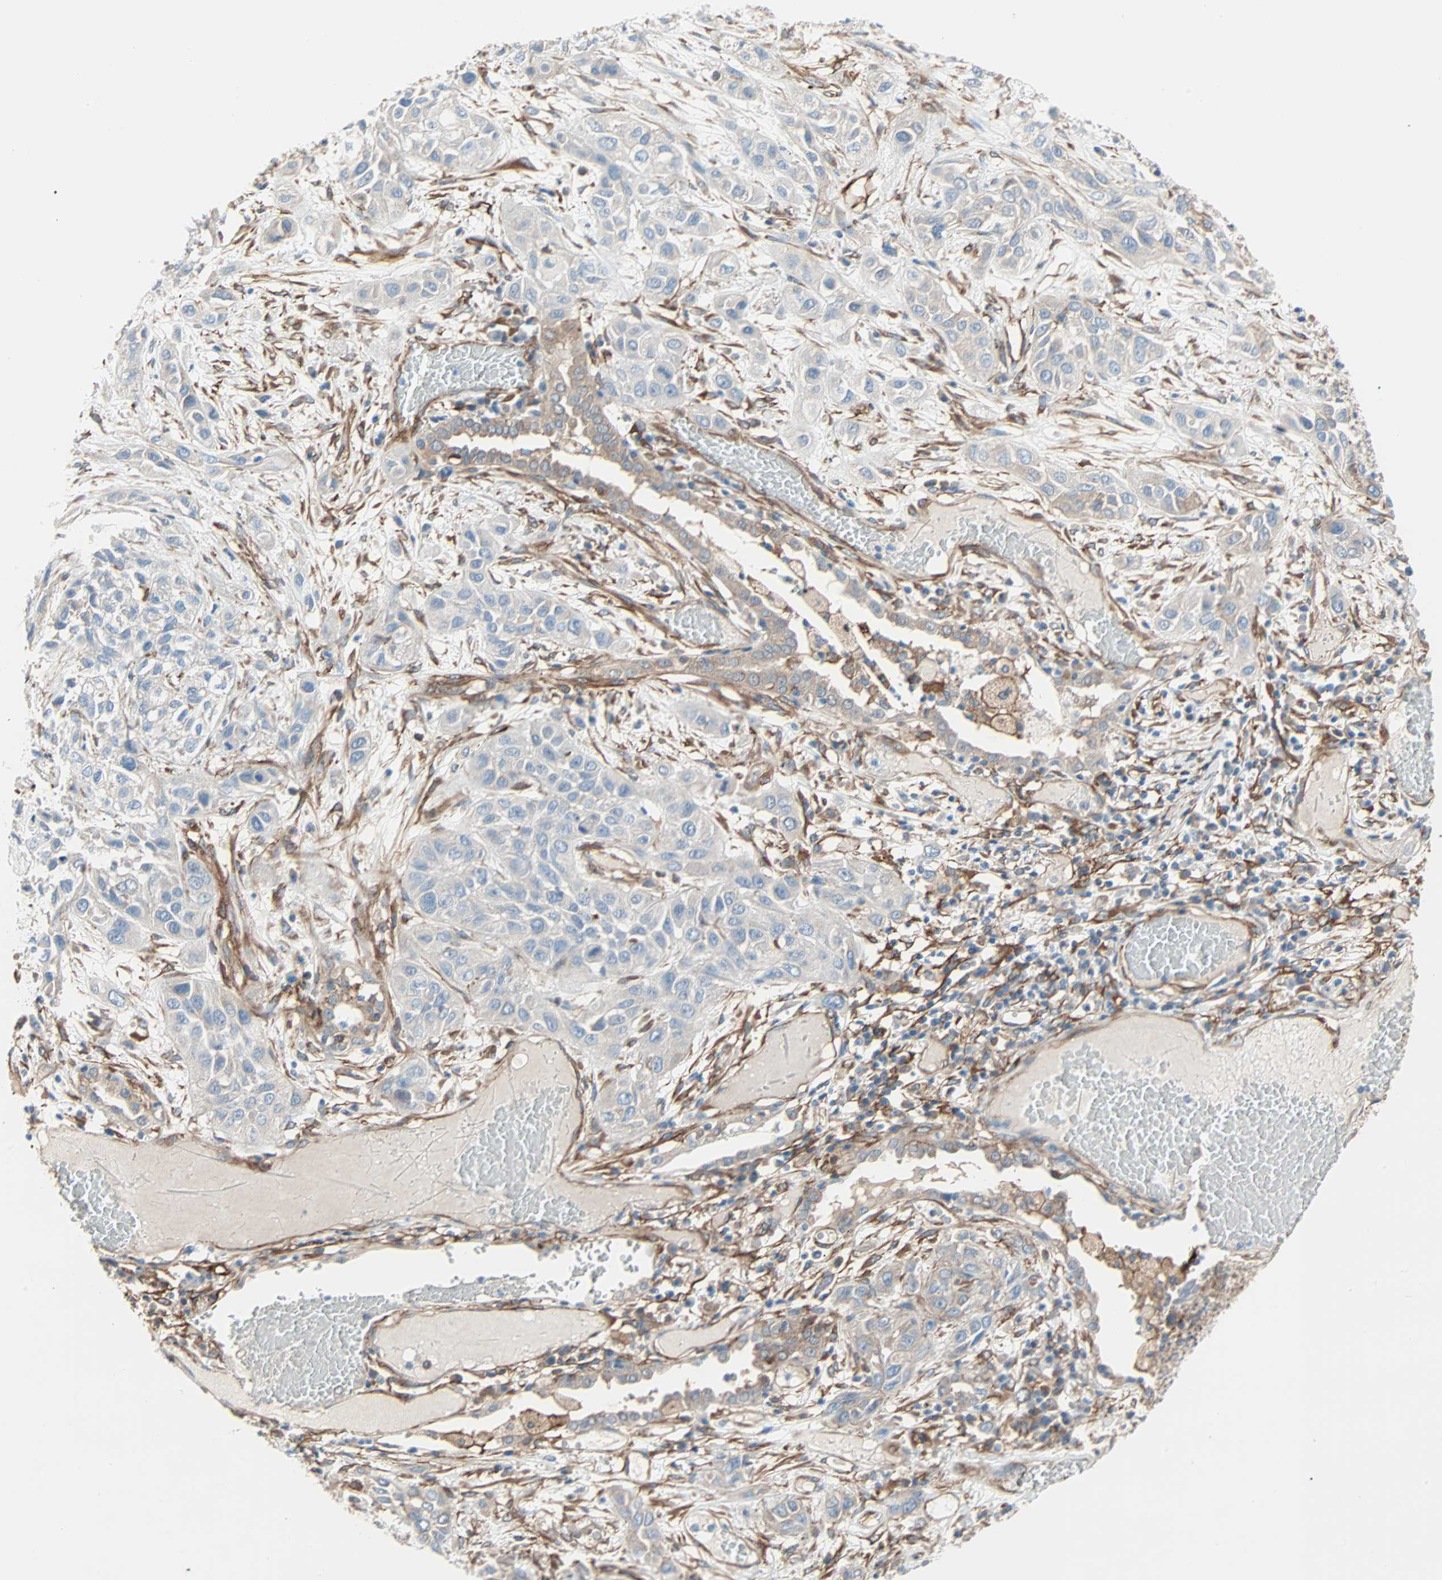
{"staining": {"intensity": "weak", "quantity": "<25%", "location": "cytoplasmic/membranous"}, "tissue": "lung cancer", "cell_type": "Tumor cells", "image_type": "cancer", "snomed": [{"axis": "morphology", "description": "Squamous cell carcinoma, NOS"}, {"axis": "topography", "description": "Lung"}], "caption": "Protein analysis of lung cancer shows no significant staining in tumor cells.", "gene": "EPB41L2", "patient": {"sex": "male", "age": 71}}